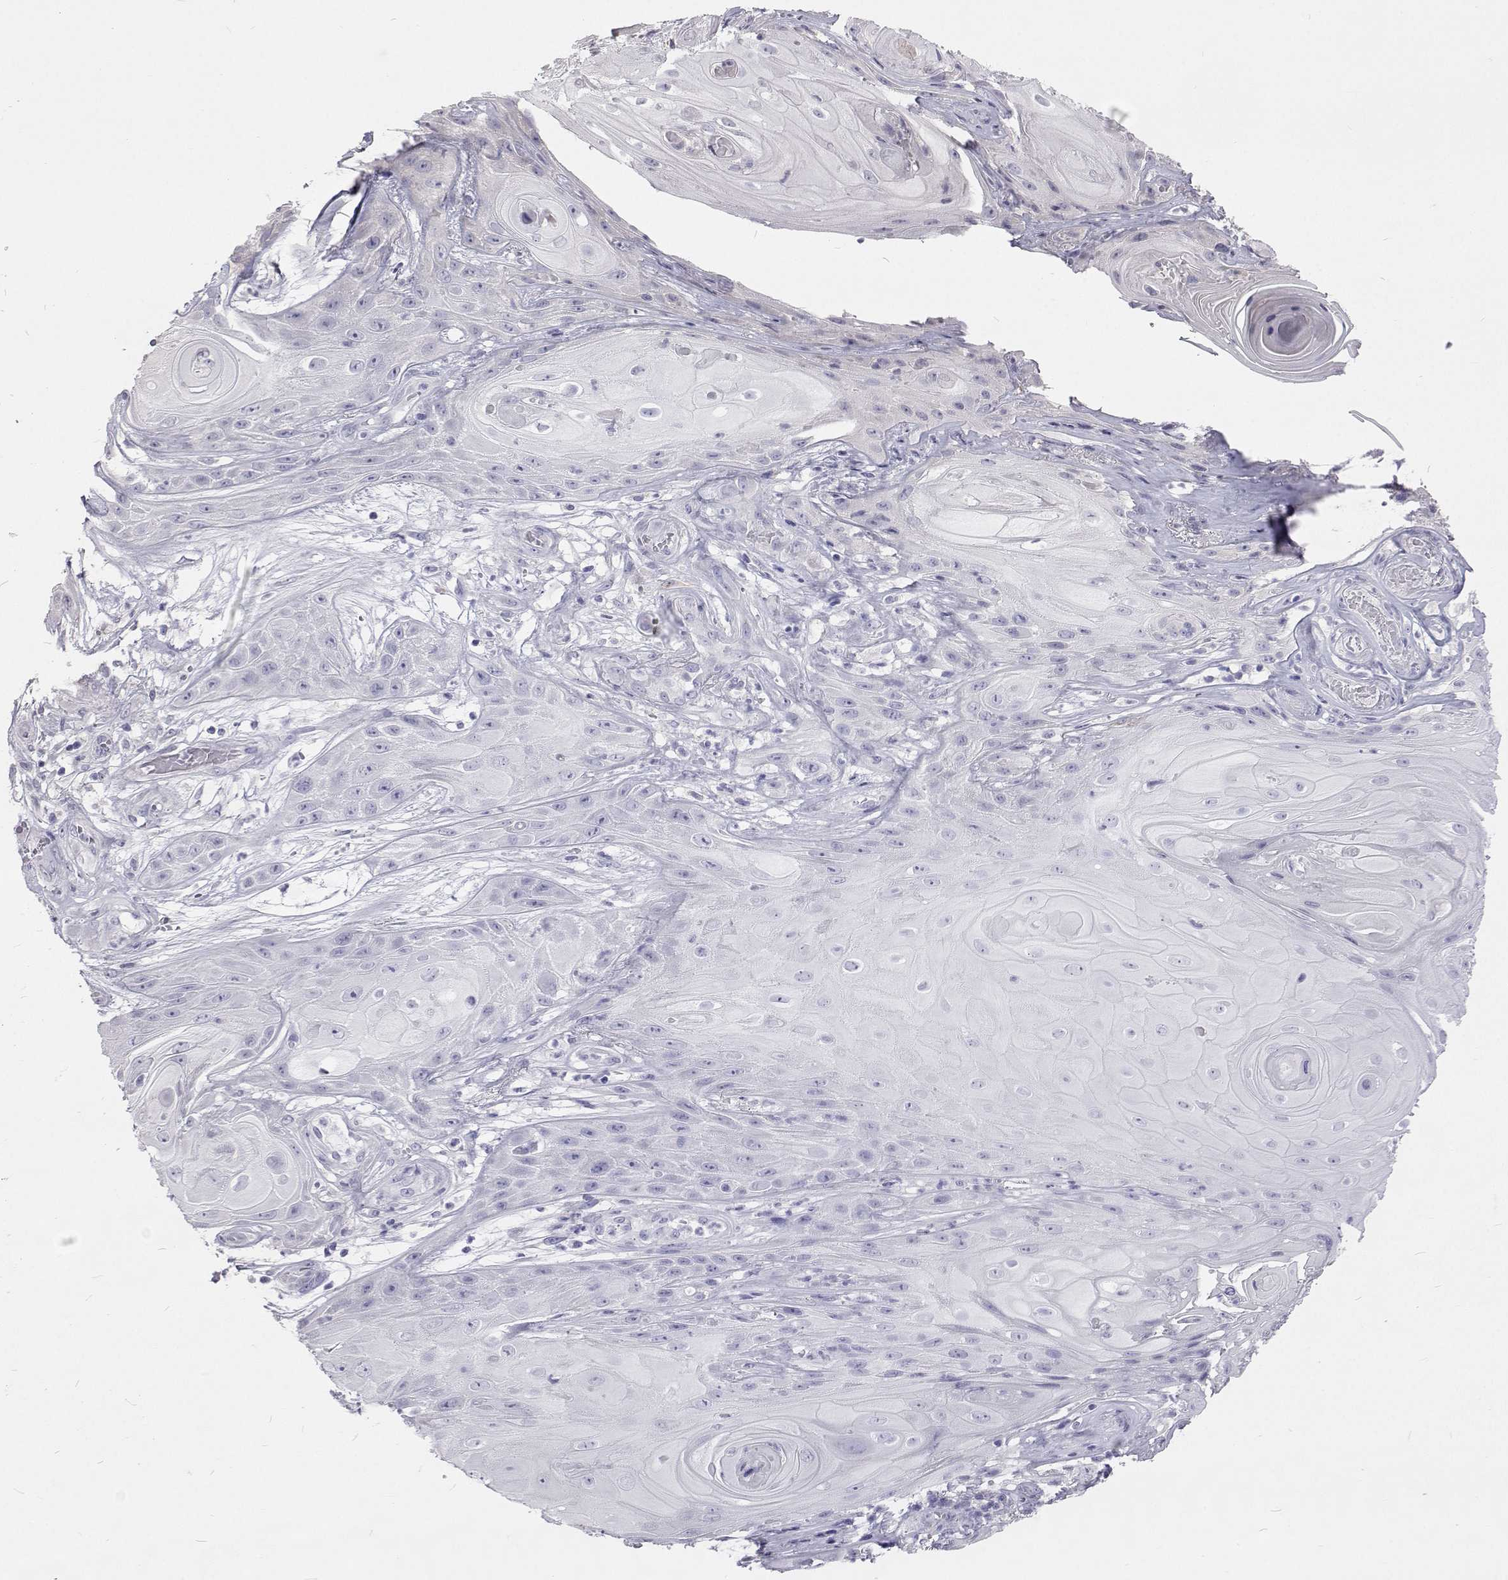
{"staining": {"intensity": "negative", "quantity": "none", "location": "none"}, "tissue": "skin cancer", "cell_type": "Tumor cells", "image_type": "cancer", "snomed": [{"axis": "morphology", "description": "Squamous cell carcinoma, NOS"}, {"axis": "topography", "description": "Skin"}], "caption": "Squamous cell carcinoma (skin) stained for a protein using immunohistochemistry (IHC) demonstrates no expression tumor cells.", "gene": "NPR3", "patient": {"sex": "male", "age": 62}}